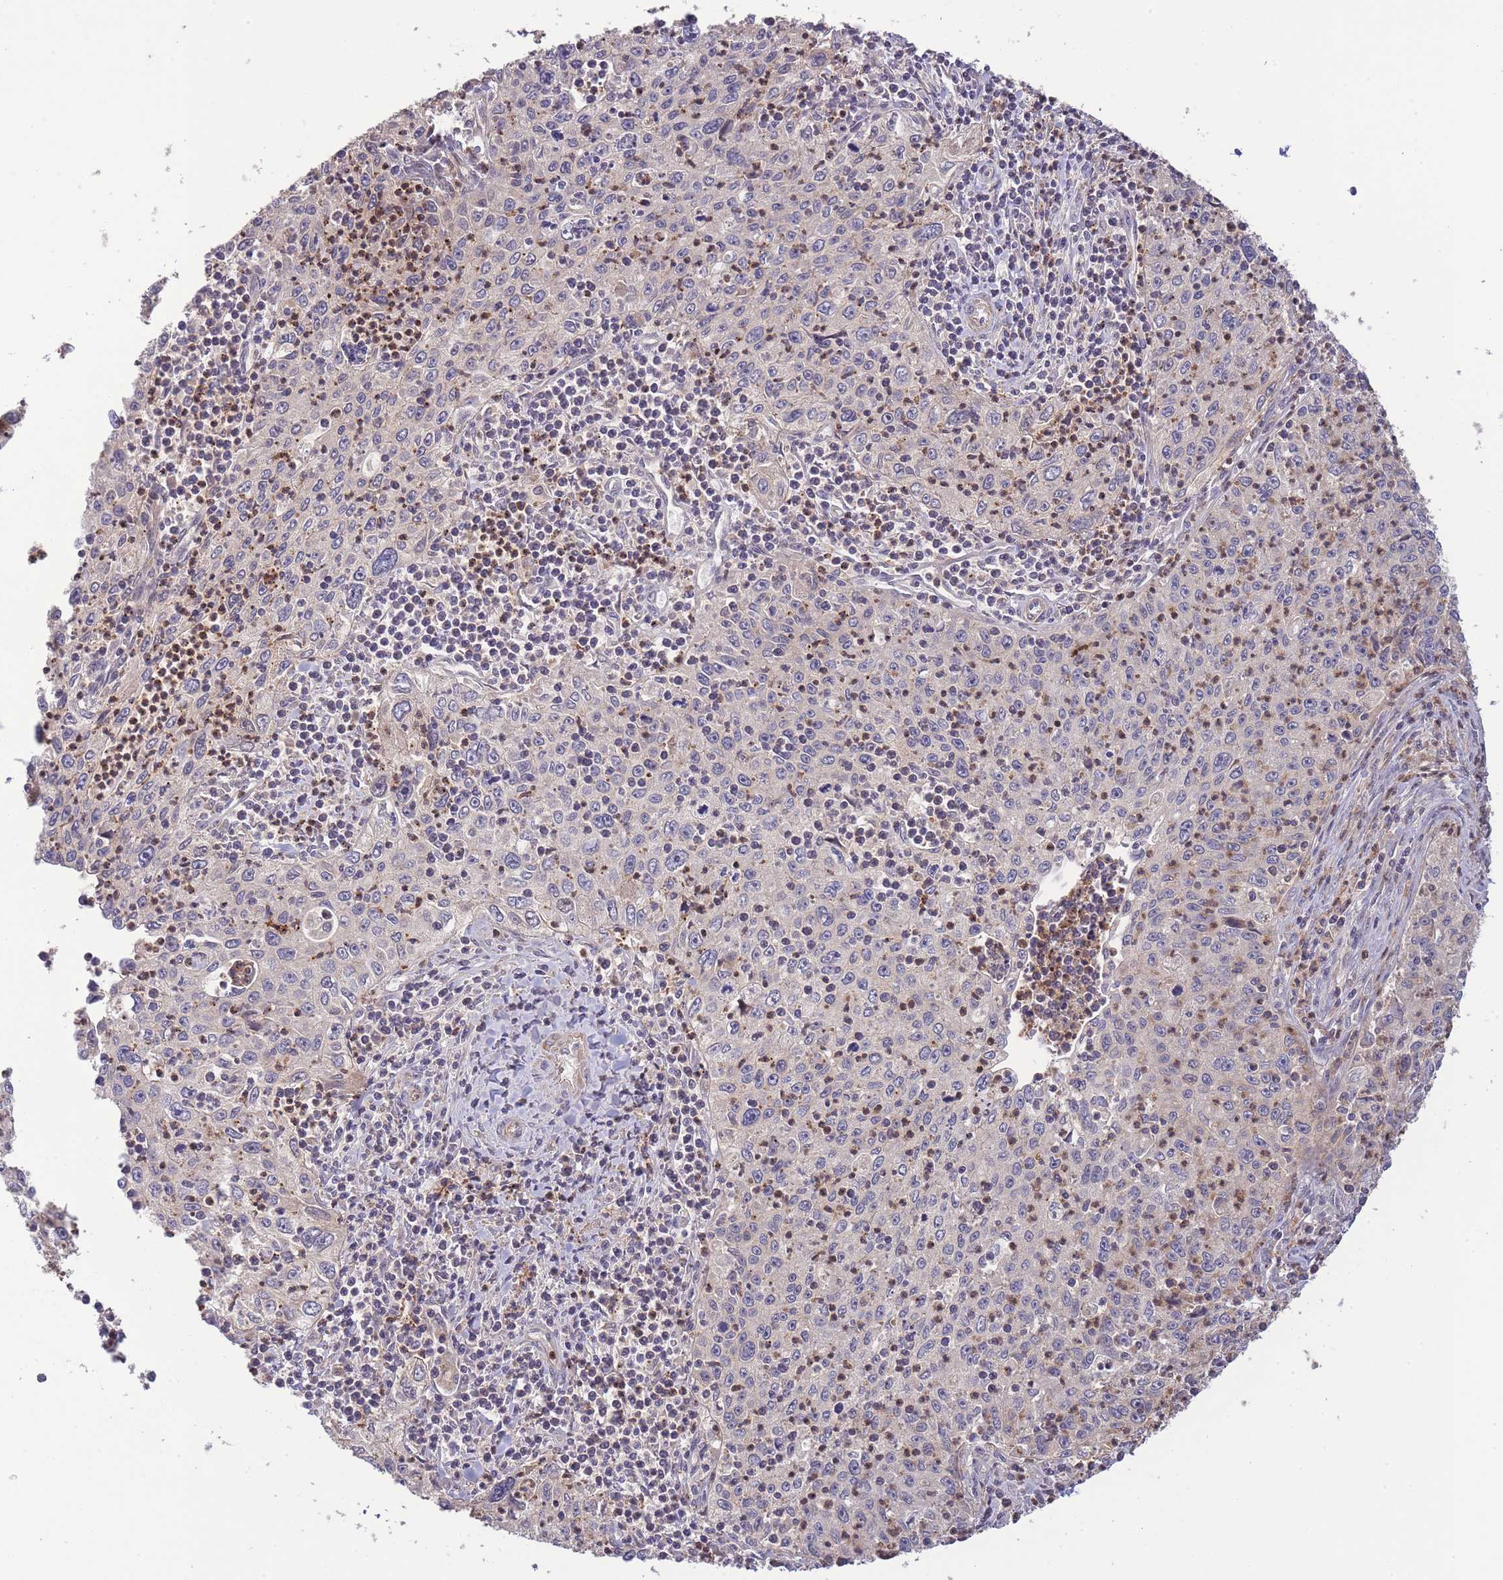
{"staining": {"intensity": "negative", "quantity": "none", "location": "none"}, "tissue": "cervical cancer", "cell_type": "Tumor cells", "image_type": "cancer", "snomed": [{"axis": "morphology", "description": "Squamous cell carcinoma, NOS"}, {"axis": "topography", "description": "Cervix"}], "caption": "Immunohistochemistry (IHC) image of neoplastic tissue: human cervical cancer stained with DAB (3,3'-diaminobenzidine) exhibits no significant protein positivity in tumor cells. The staining was performed using DAB (3,3'-diaminobenzidine) to visualize the protein expression in brown, while the nuclei were stained in blue with hematoxylin (Magnification: 20x).", "gene": "ZNF304", "patient": {"sex": "female", "age": 30}}